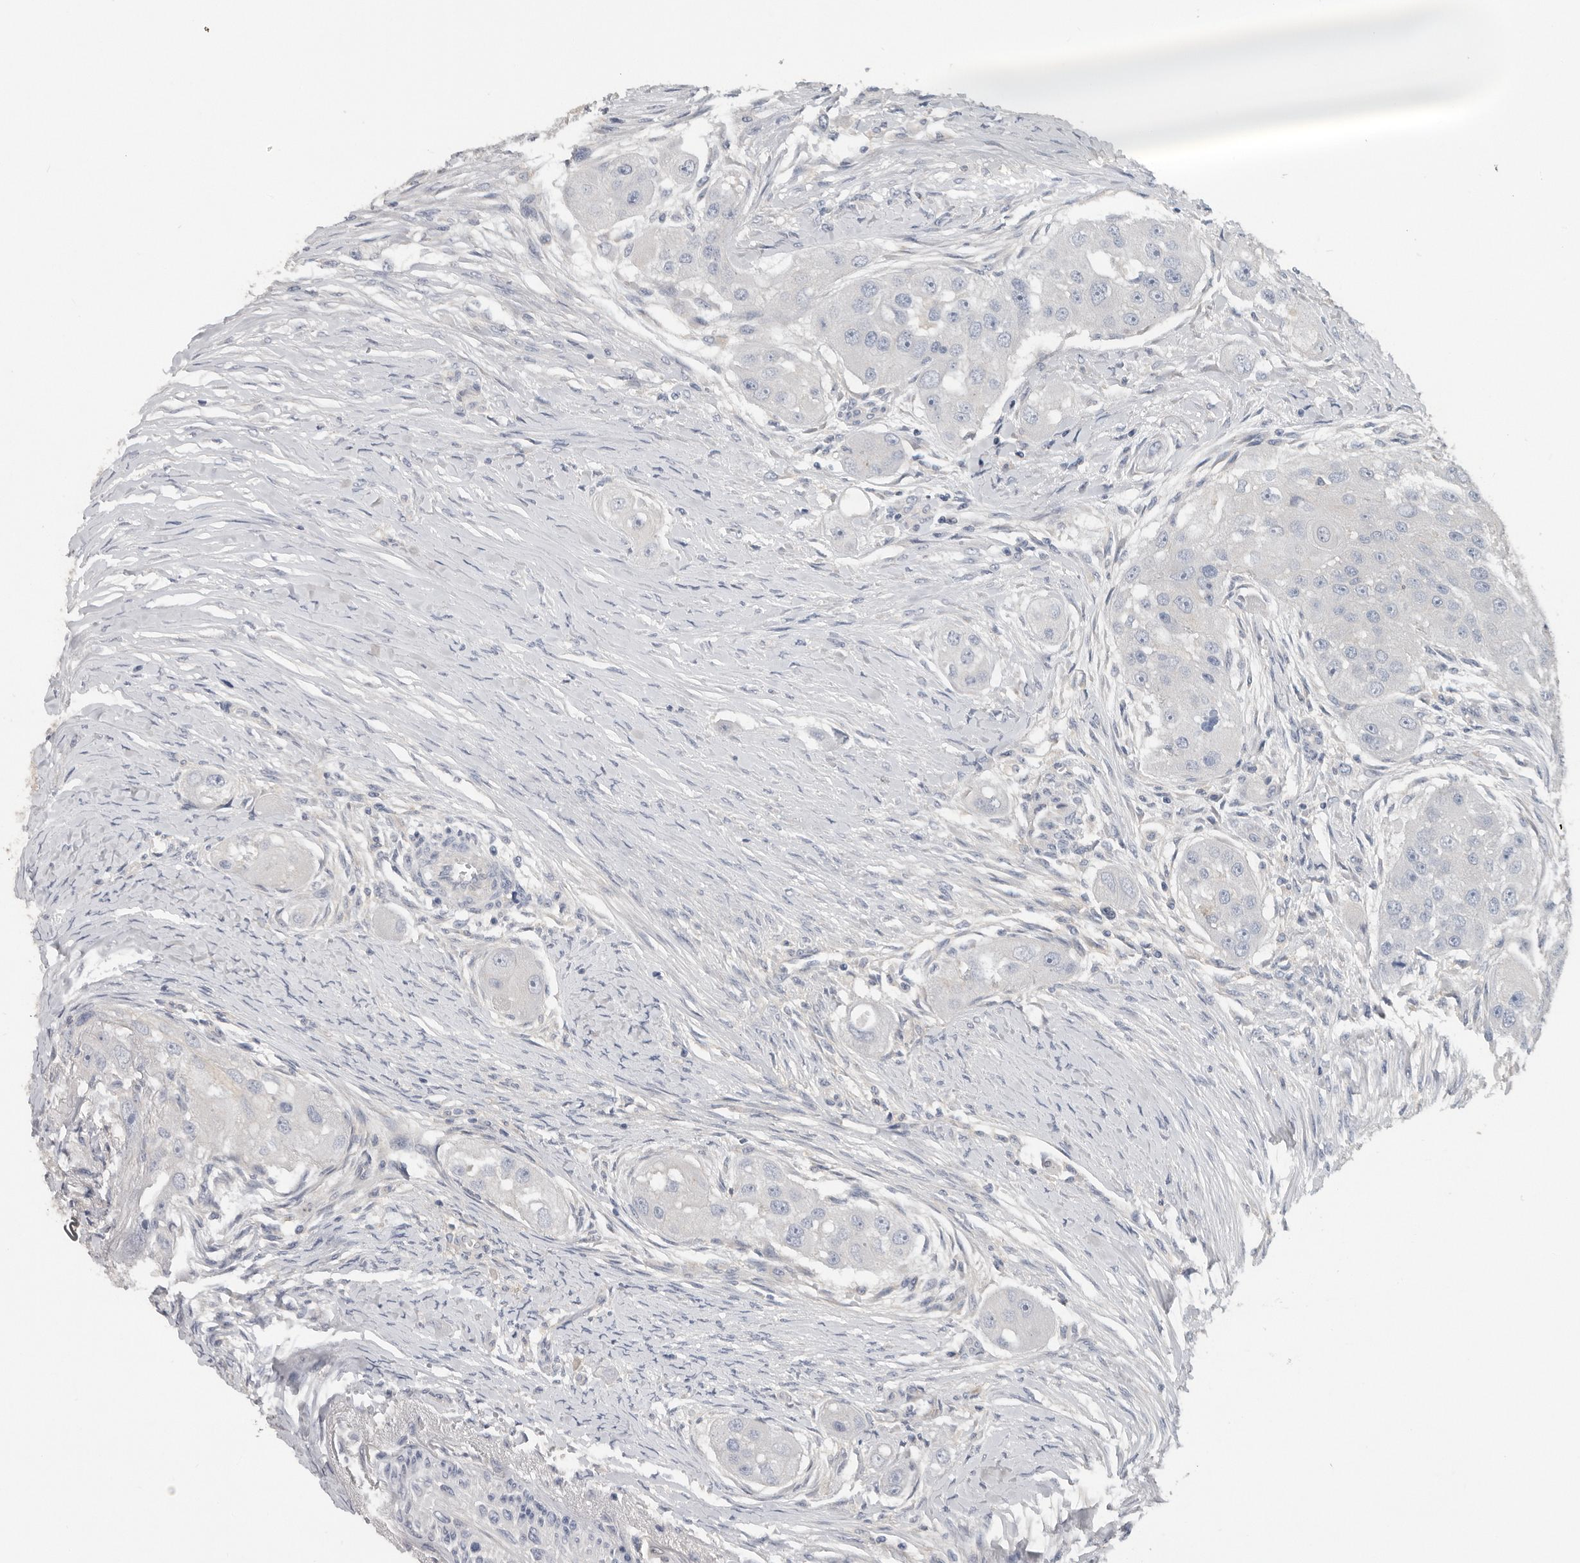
{"staining": {"intensity": "negative", "quantity": "none", "location": "none"}, "tissue": "head and neck cancer", "cell_type": "Tumor cells", "image_type": "cancer", "snomed": [{"axis": "morphology", "description": "Normal tissue, NOS"}, {"axis": "morphology", "description": "Squamous cell carcinoma, NOS"}, {"axis": "topography", "description": "Skeletal muscle"}, {"axis": "topography", "description": "Head-Neck"}], "caption": "Immunohistochemical staining of head and neck cancer (squamous cell carcinoma) reveals no significant positivity in tumor cells.", "gene": "WDTC1", "patient": {"sex": "male", "age": 51}}